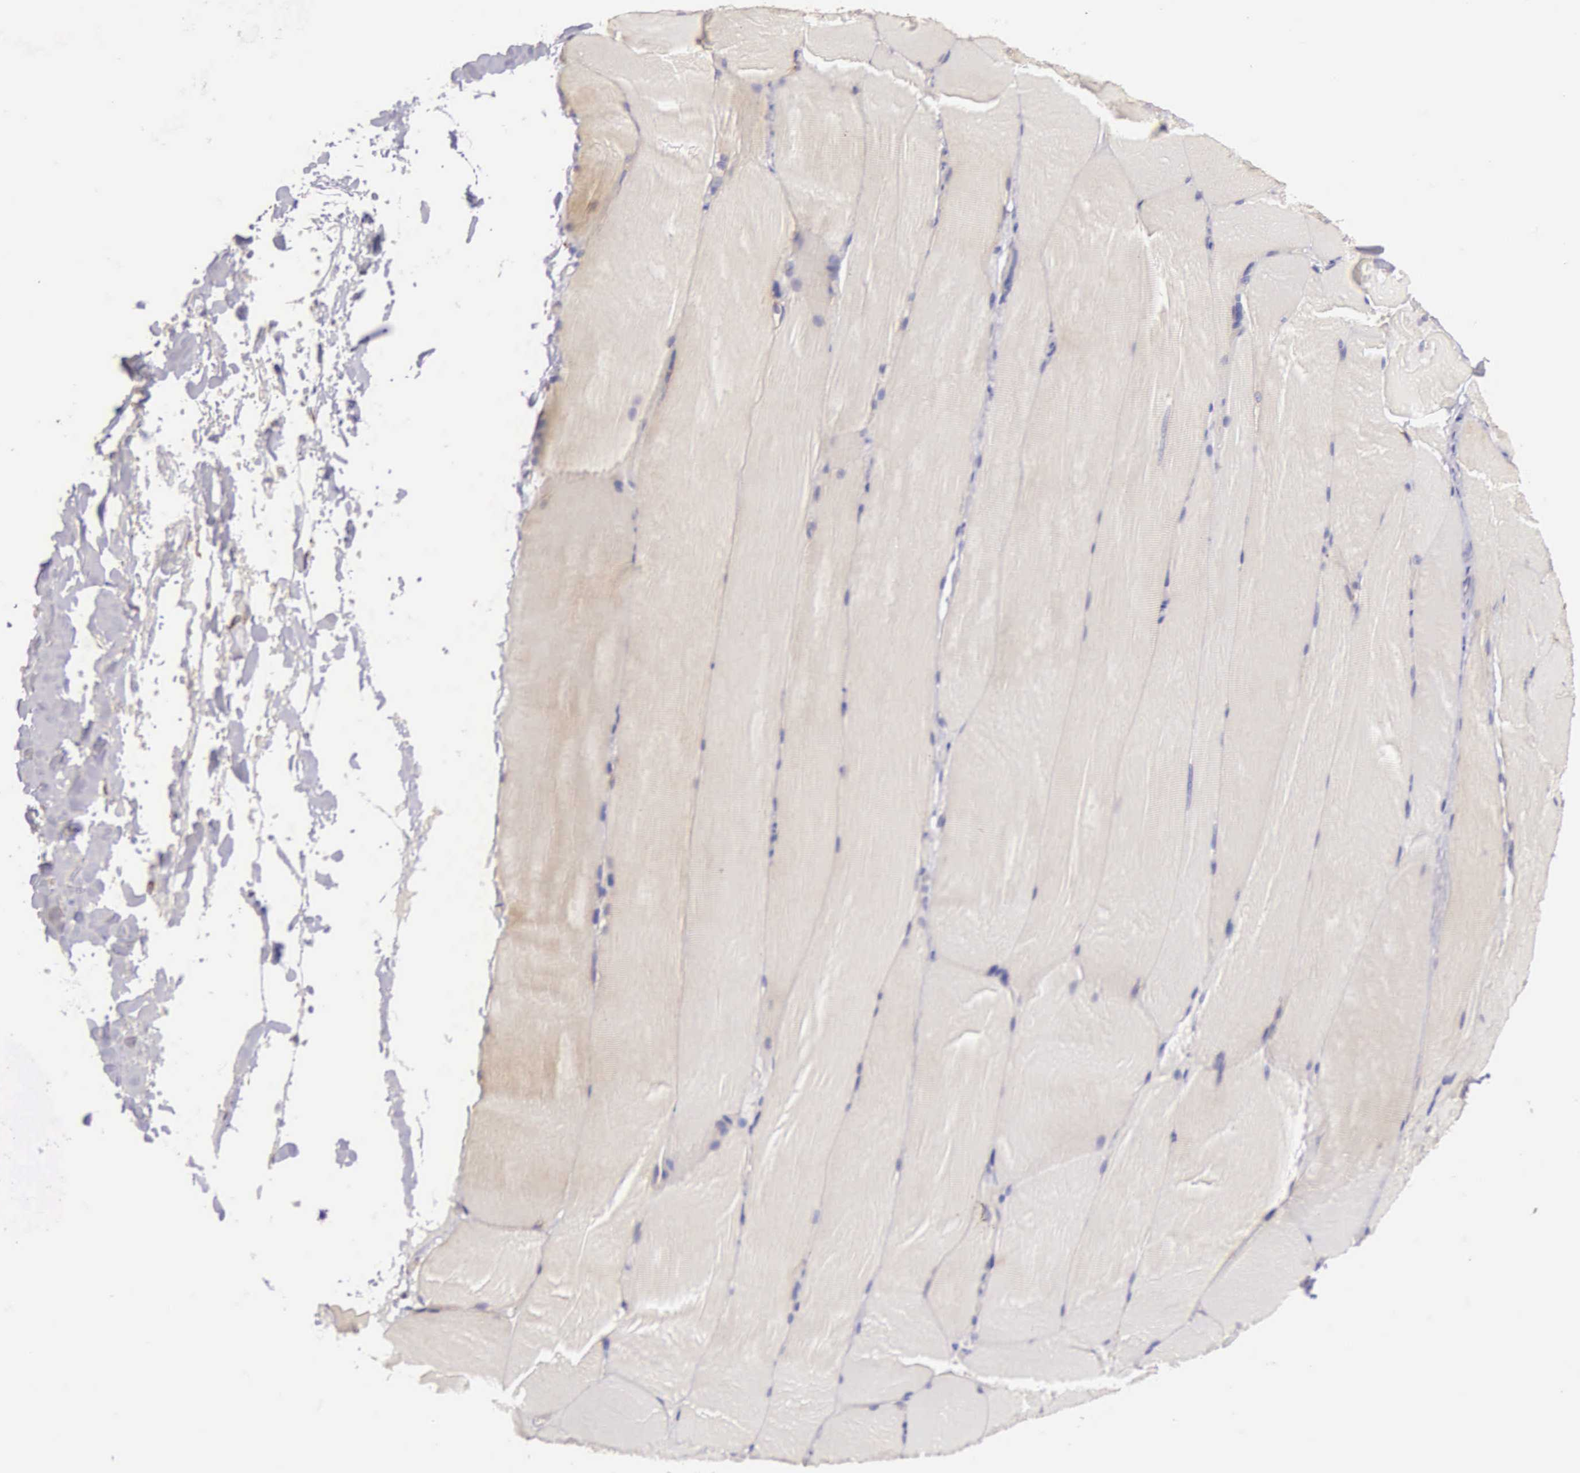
{"staining": {"intensity": "negative", "quantity": "none", "location": "none"}, "tissue": "skeletal muscle", "cell_type": "Myocytes", "image_type": "normal", "snomed": [{"axis": "morphology", "description": "Normal tissue, NOS"}, {"axis": "topography", "description": "Skeletal muscle"}], "caption": "Immunohistochemistry (IHC) image of unremarkable skeletal muscle: human skeletal muscle stained with DAB (3,3'-diaminobenzidine) demonstrates no significant protein staining in myocytes.", "gene": "OSBPL3", "patient": {"sex": "male", "age": 71}}